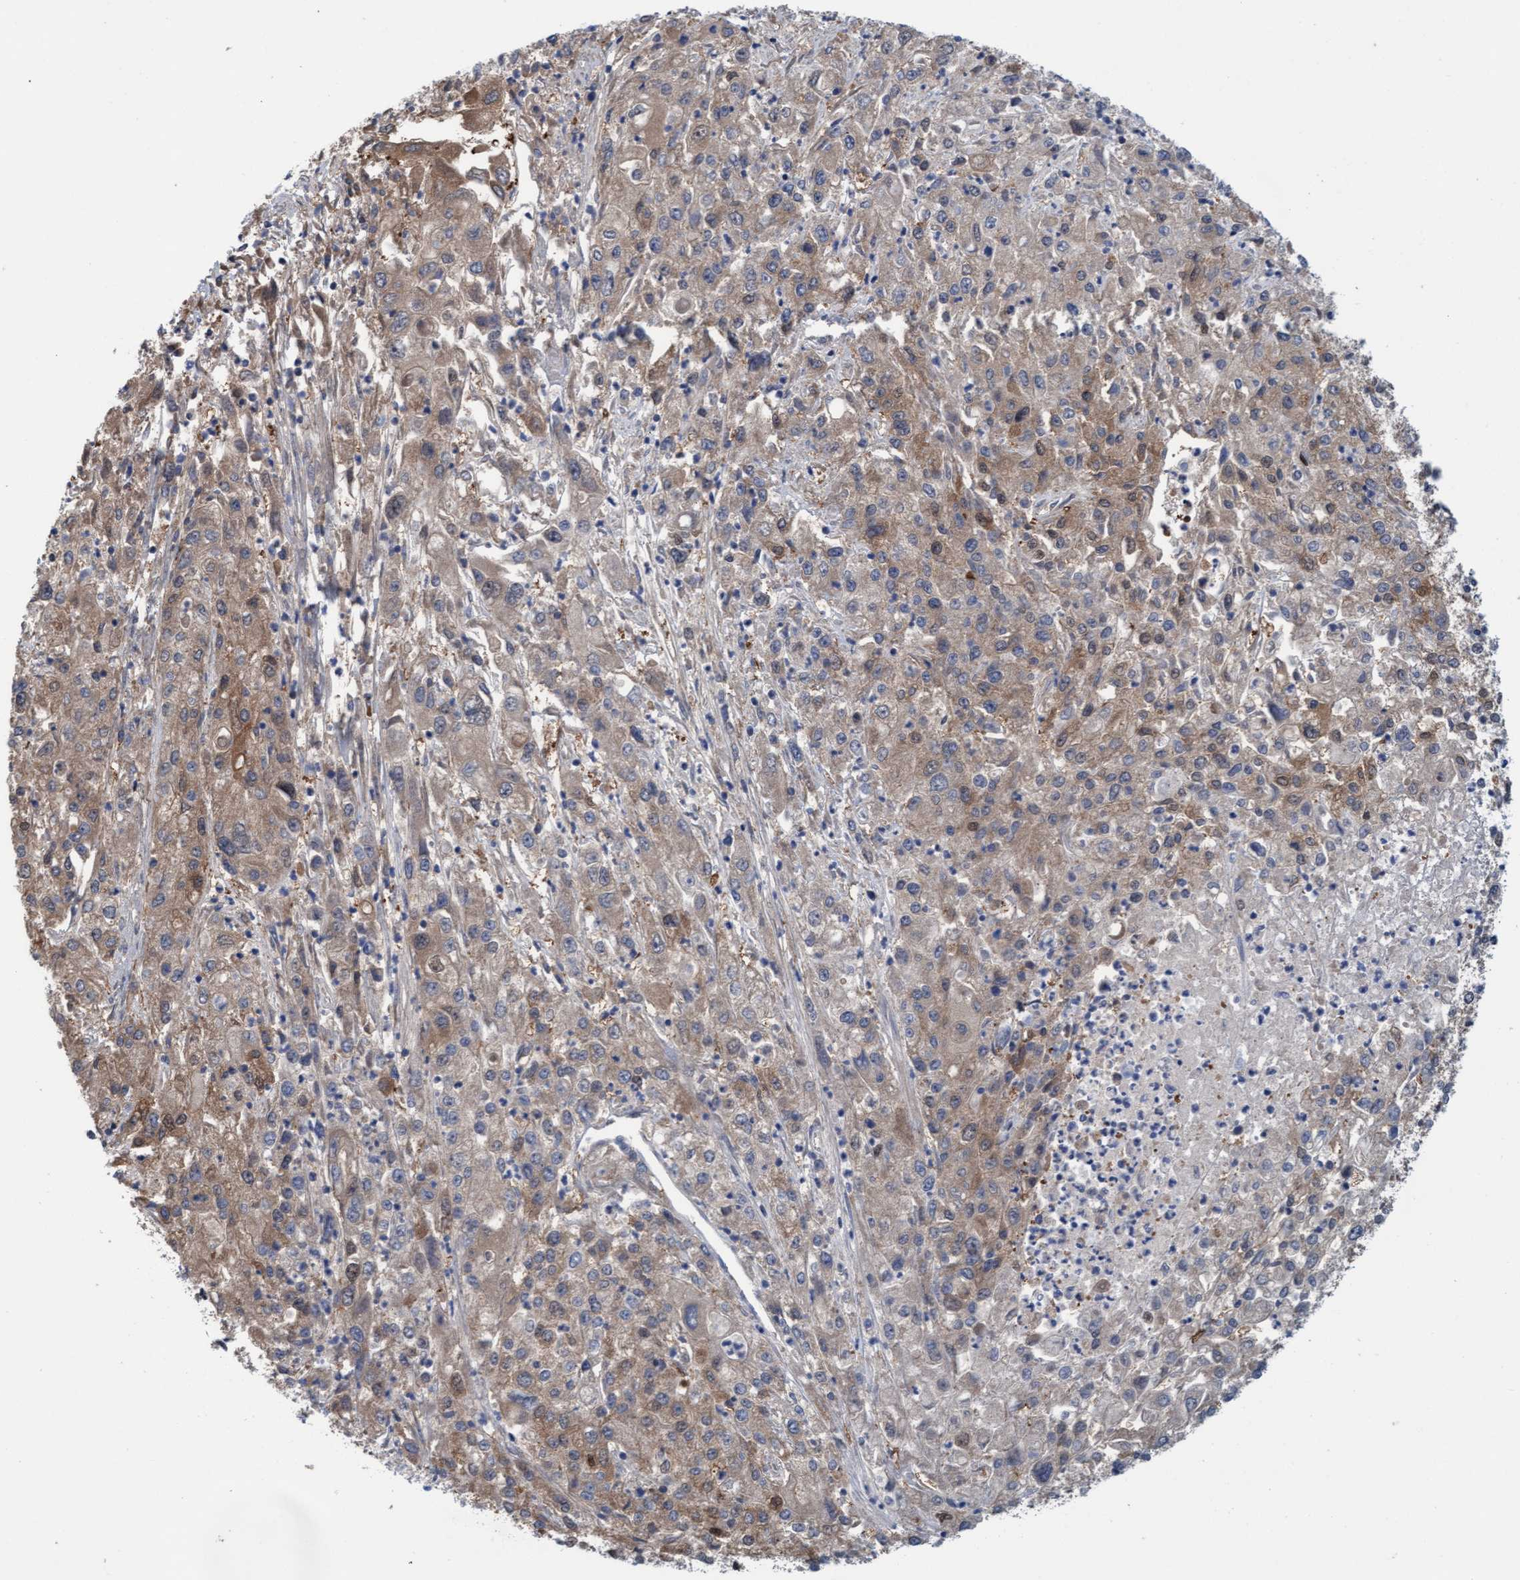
{"staining": {"intensity": "weak", "quantity": "25%-75%", "location": "cytoplasmic/membranous"}, "tissue": "endometrial cancer", "cell_type": "Tumor cells", "image_type": "cancer", "snomed": [{"axis": "morphology", "description": "Adenocarcinoma, NOS"}, {"axis": "topography", "description": "Endometrium"}], "caption": "Endometrial cancer was stained to show a protein in brown. There is low levels of weak cytoplasmic/membranous staining in approximately 25%-75% of tumor cells.", "gene": "KLHL25", "patient": {"sex": "female", "age": 49}}